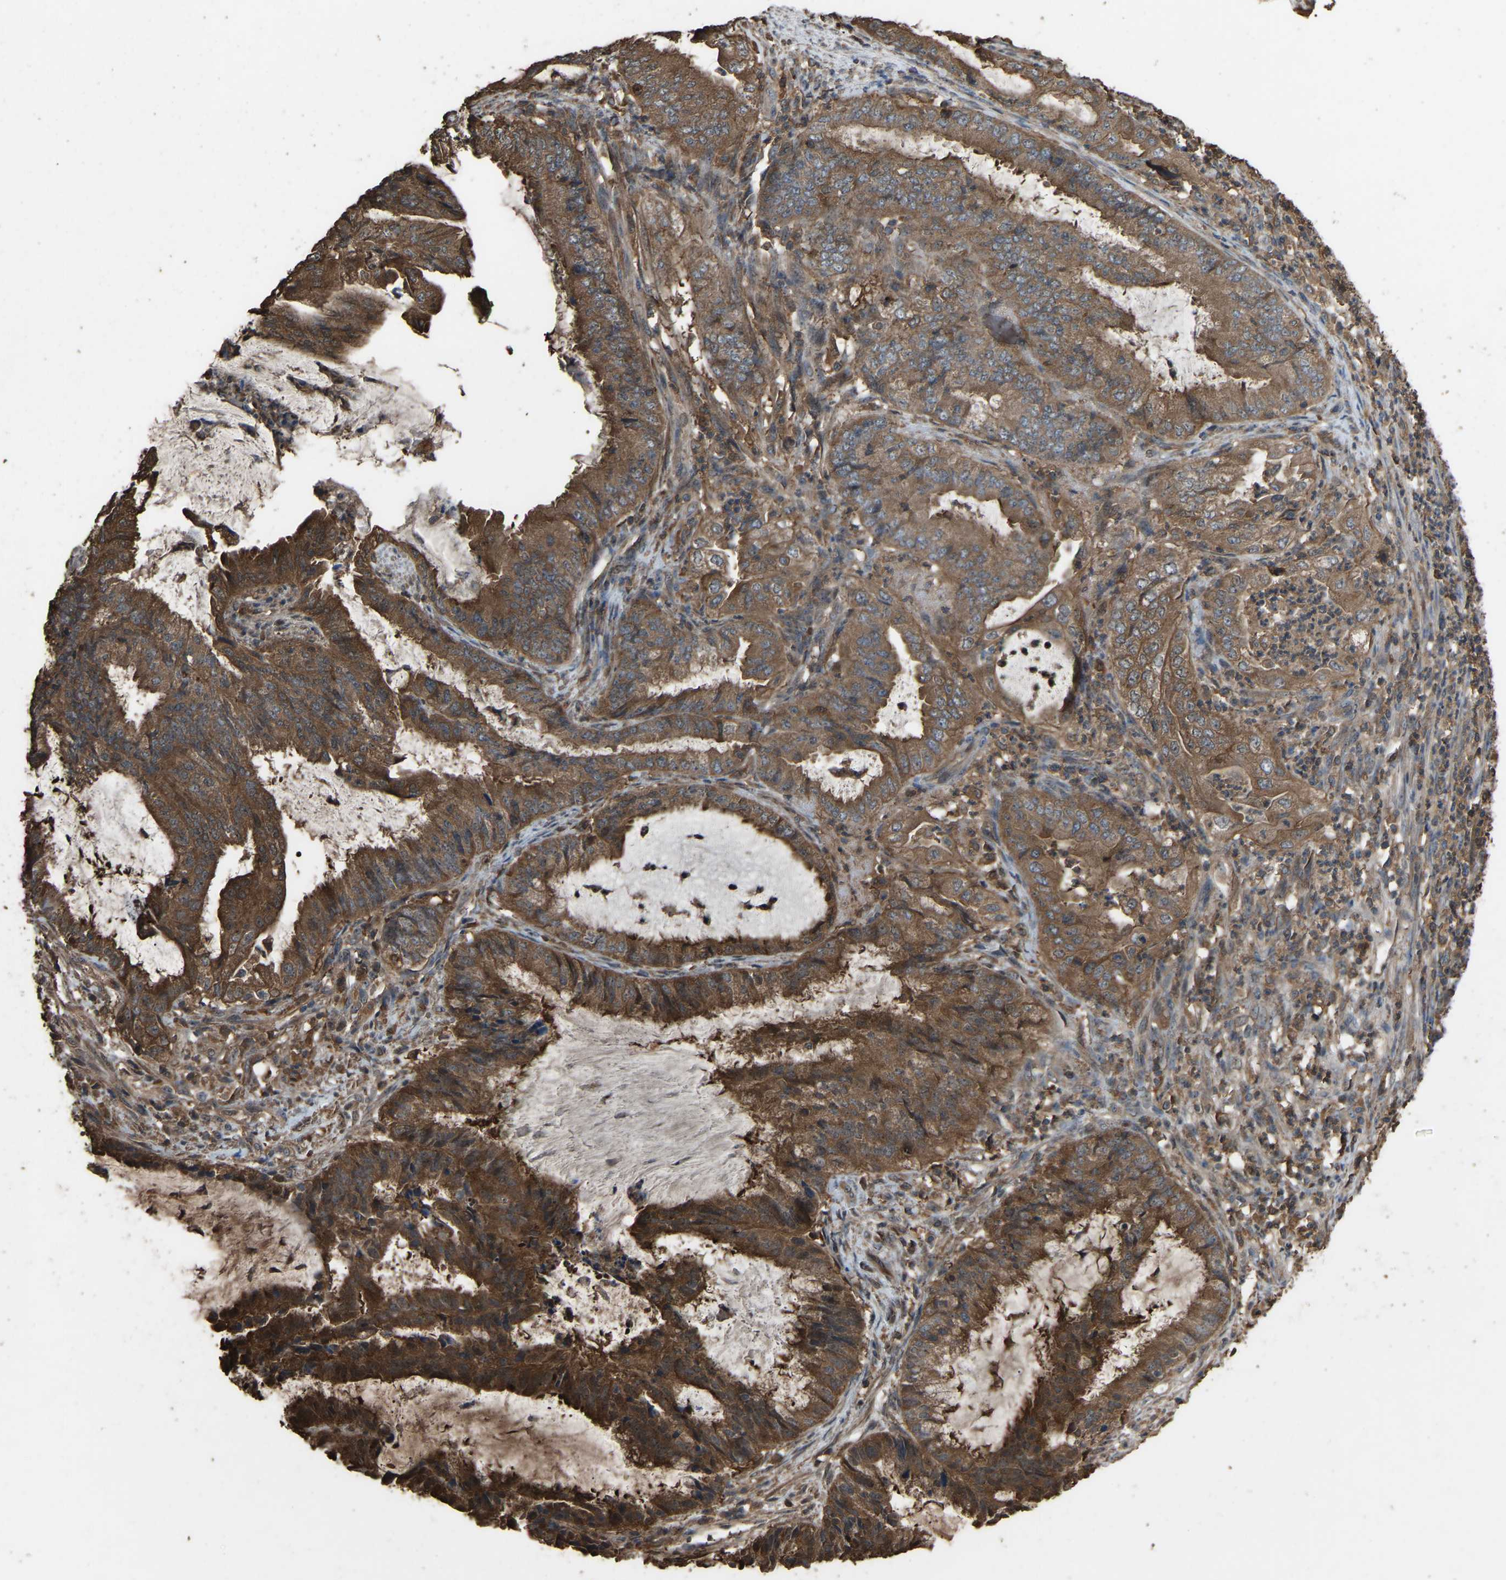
{"staining": {"intensity": "strong", "quantity": ">75%", "location": "cytoplasmic/membranous"}, "tissue": "endometrial cancer", "cell_type": "Tumor cells", "image_type": "cancer", "snomed": [{"axis": "morphology", "description": "Adenocarcinoma, NOS"}, {"axis": "topography", "description": "Endometrium"}], "caption": "Endometrial adenocarcinoma tissue shows strong cytoplasmic/membranous positivity in approximately >75% of tumor cells", "gene": "FHIT", "patient": {"sex": "female", "age": 51}}